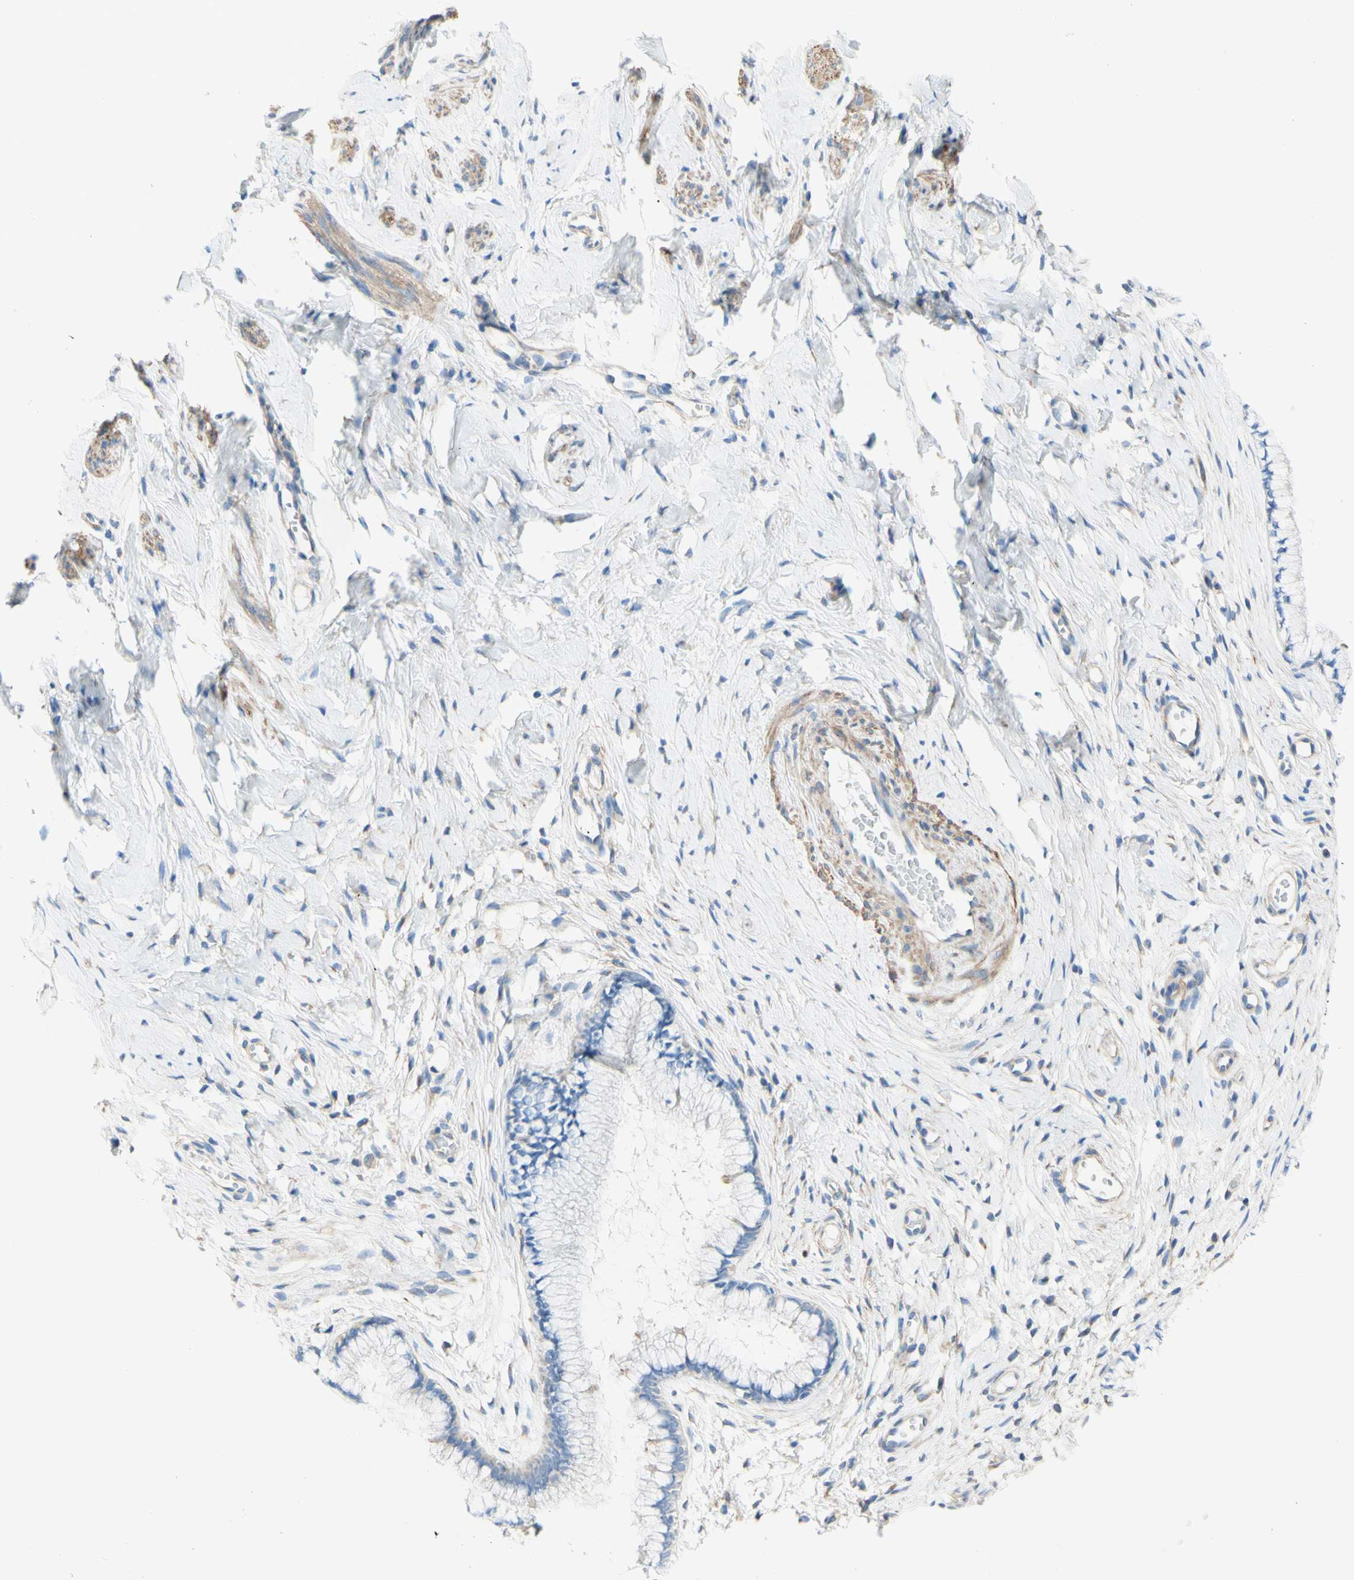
{"staining": {"intensity": "negative", "quantity": "none", "location": "none"}, "tissue": "cervix", "cell_type": "Glandular cells", "image_type": "normal", "snomed": [{"axis": "morphology", "description": "Normal tissue, NOS"}, {"axis": "topography", "description": "Cervix"}], "caption": "Immunohistochemistry (IHC) photomicrograph of unremarkable cervix: human cervix stained with DAB shows no significant protein staining in glandular cells.", "gene": "RETREG2", "patient": {"sex": "female", "age": 65}}